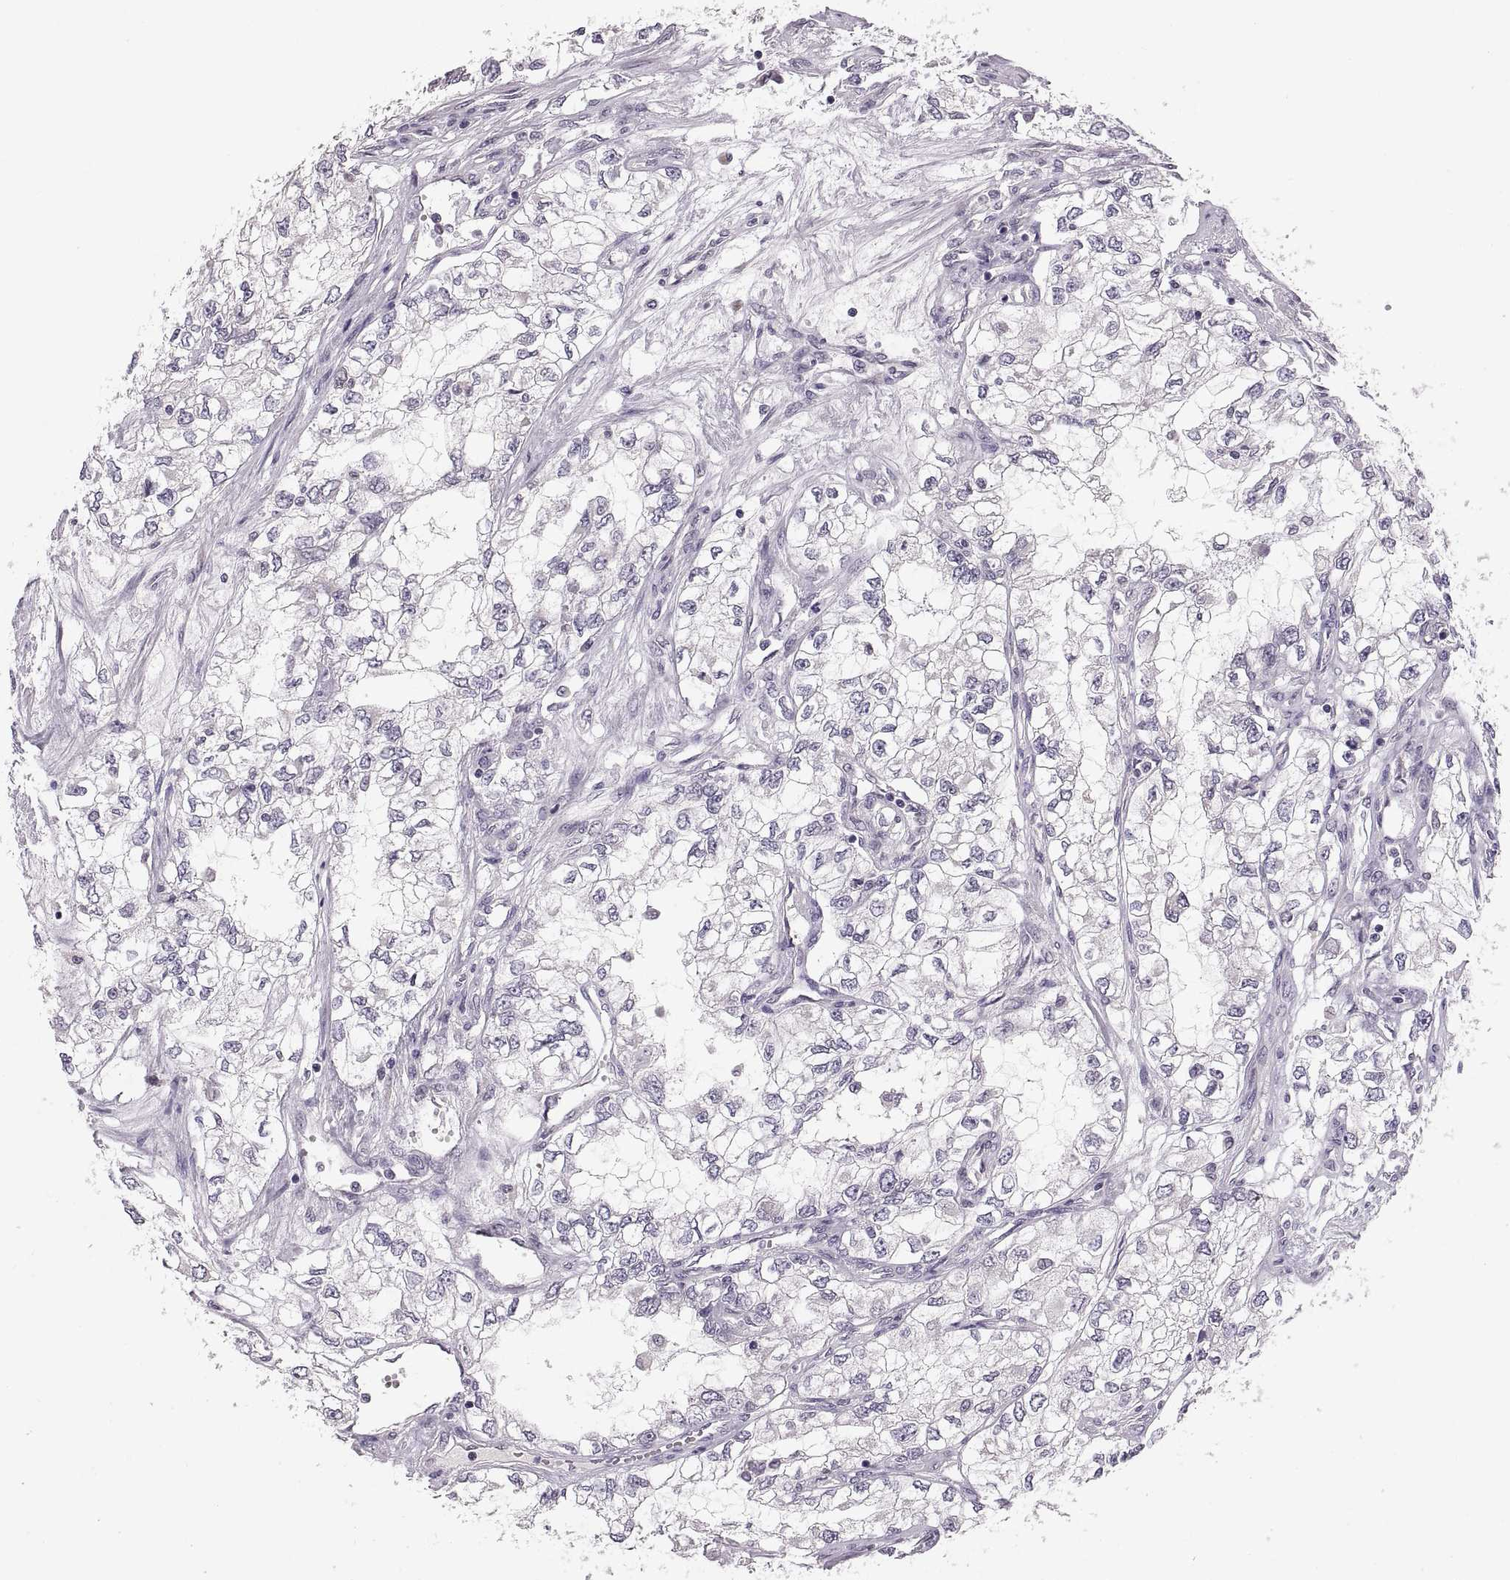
{"staining": {"intensity": "negative", "quantity": "none", "location": "none"}, "tissue": "renal cancer", "cell_type": "Tumor cells", "image_type": "cancer", "snomed": [{"axis": "morphology", "description": "Adenocarcinoma, NOS"}, {"axis": "topography", "description": "Kidney"}], "caption": "The histopathology image displays no staining of tumor cells in renal cancer (adenocarcinoma).", "gene": "ADH6", "patient": {"sex": "female", "age": 59}}